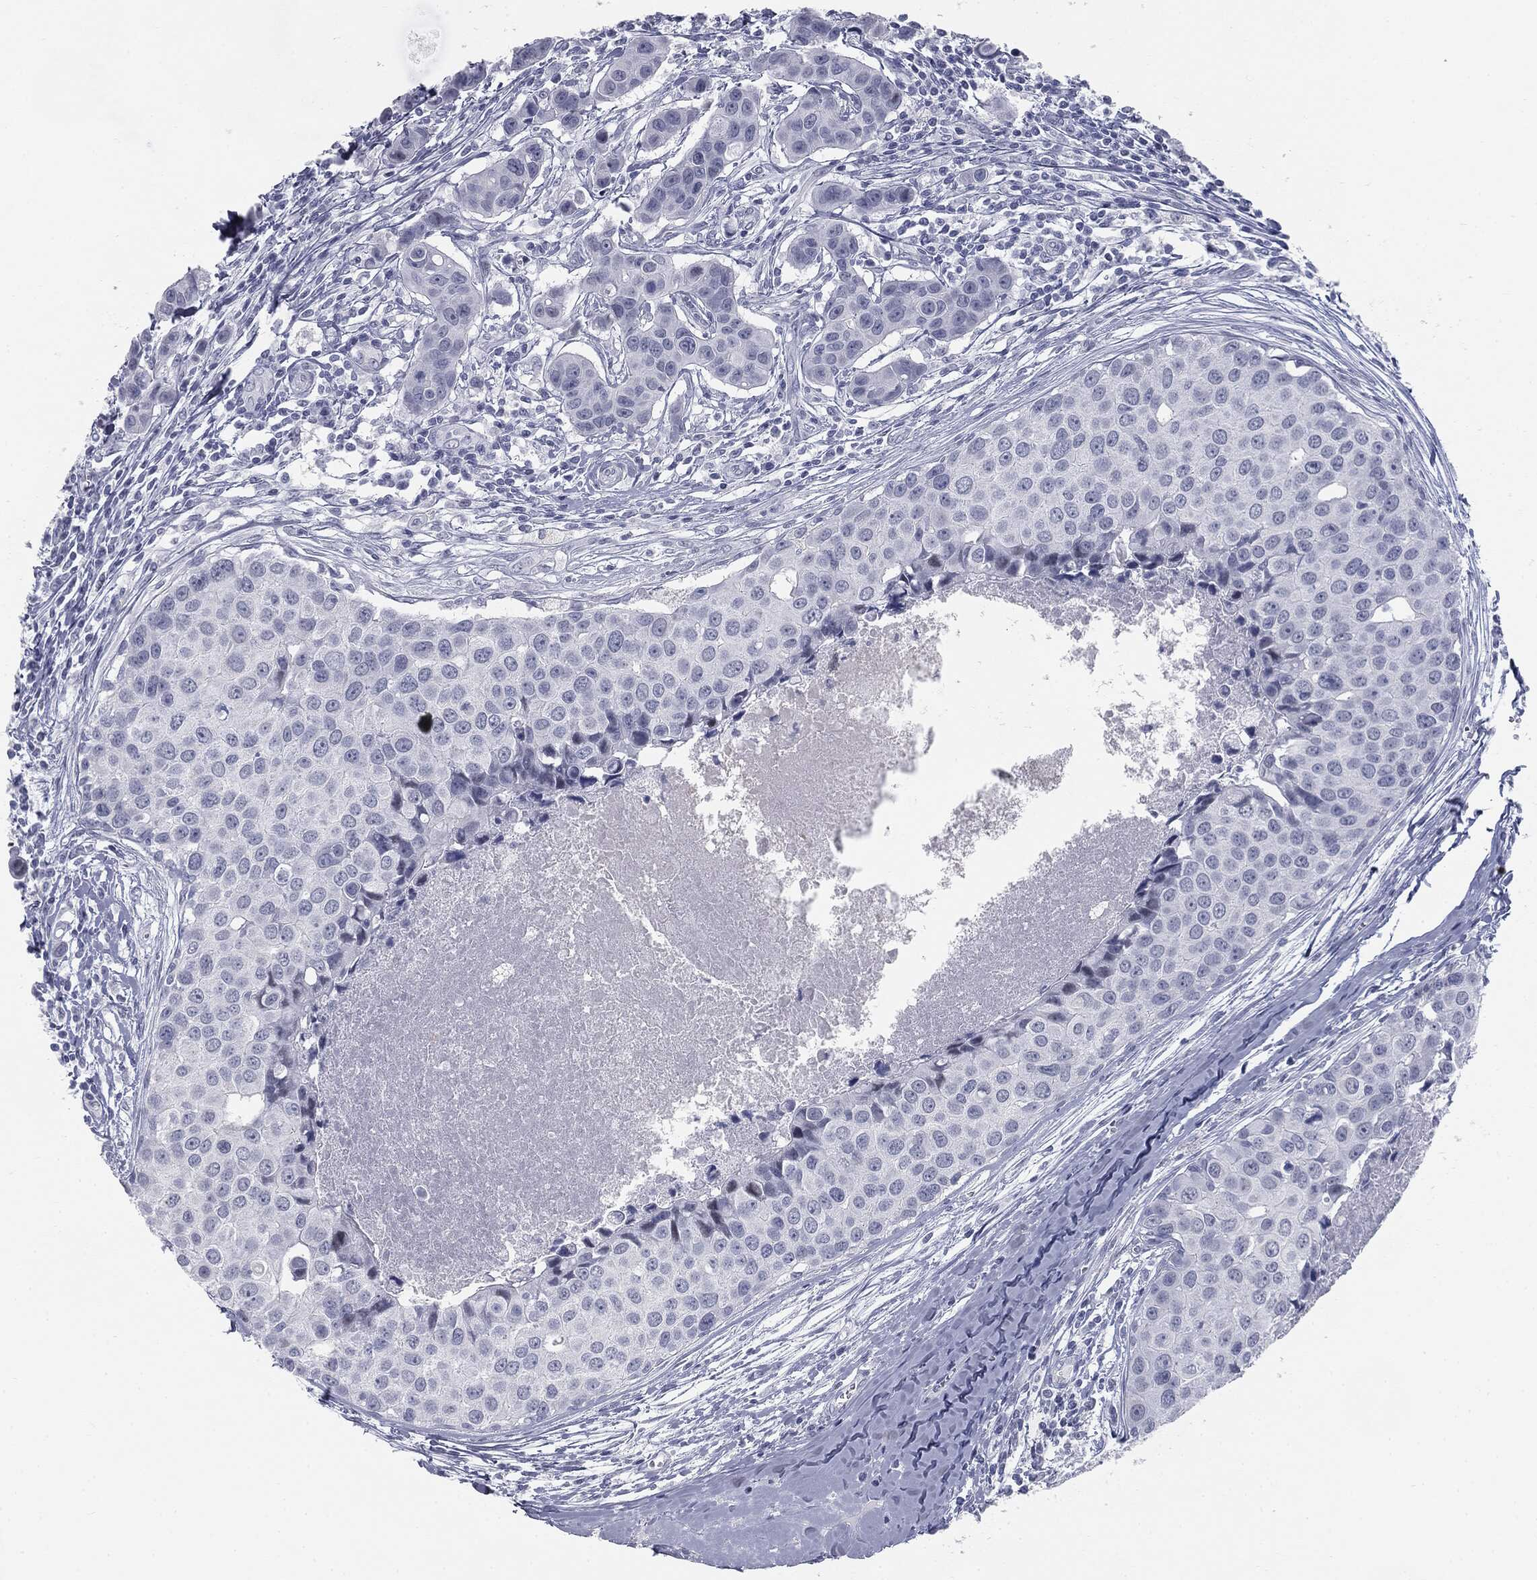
{"staining": {"intensity": "negative", "quantity": "none", "location": "none"}, "tissue": "breast cancer", "cell_type": "Tumor cells", "image_type": "cancer", "snomed": [{"axis": "morphology", "description": "Duct carcinoma"}, {"axis": "topography", "description": "Breast"}], "caption": "Photomicrograph shows no significant protein positivity in tumor cells of breast invasive ductal carcinoma.", "gene": "TPO", "patient": {"sex": "female", "age": 24}}